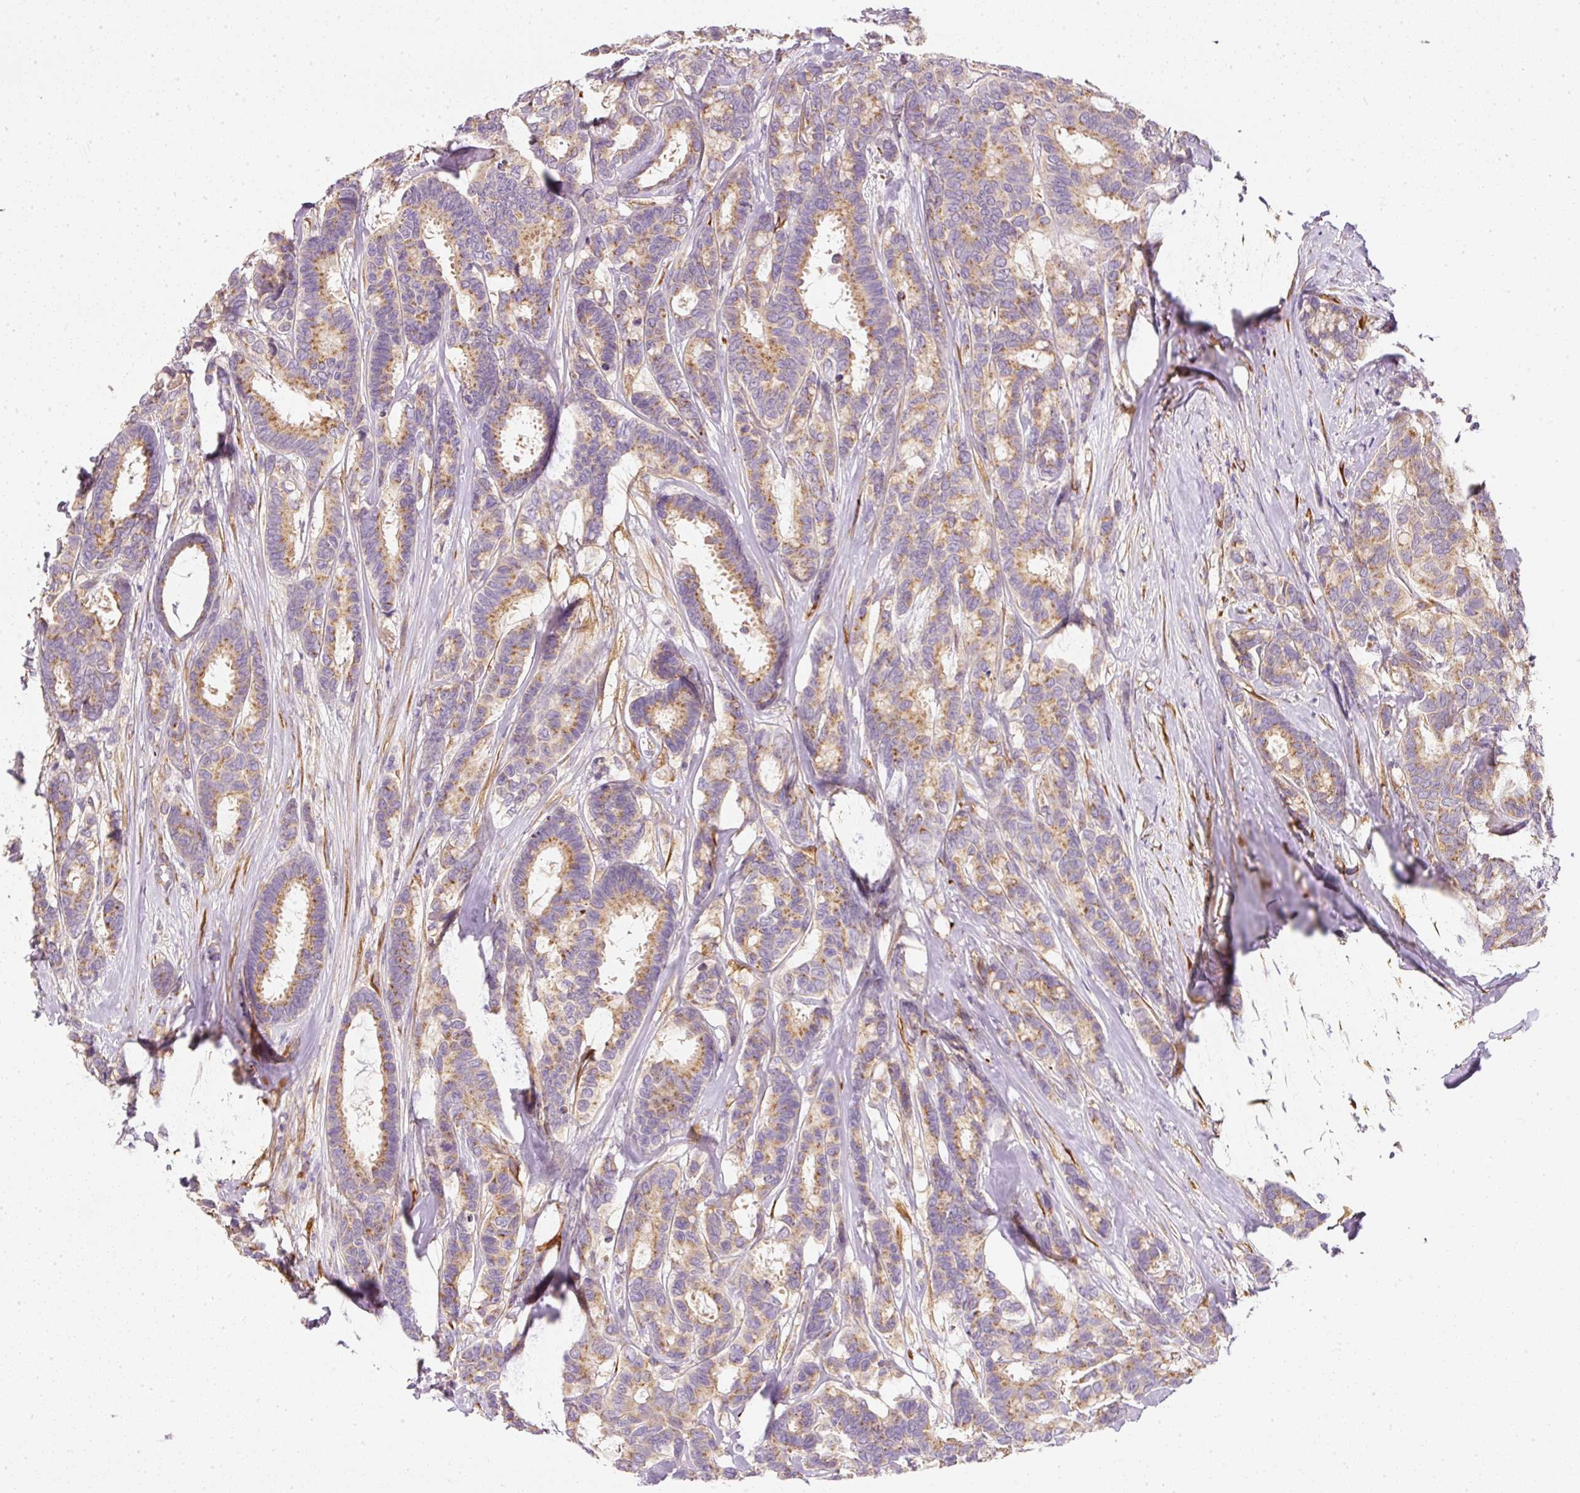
{"staining": {"intensity": "moderate", "quantity": ">75%", "location": "cytoplasmic/membranous"}, "tissue": "breast cancer", "cell_type": "Tumor cells", "image_type": "cancer", "snomed": [{"axis": "morphology", "description": "Duct carcinoma"}, {"axis": "topography", "description": "Breast"}], "caption": "Tumor cells display medium levels of moderate cytoplasmic/membranous expression in approximately >75% of cells in breast cancer.", "gene": "RNF167", "patient": {"sex": "female", "age": 87}}